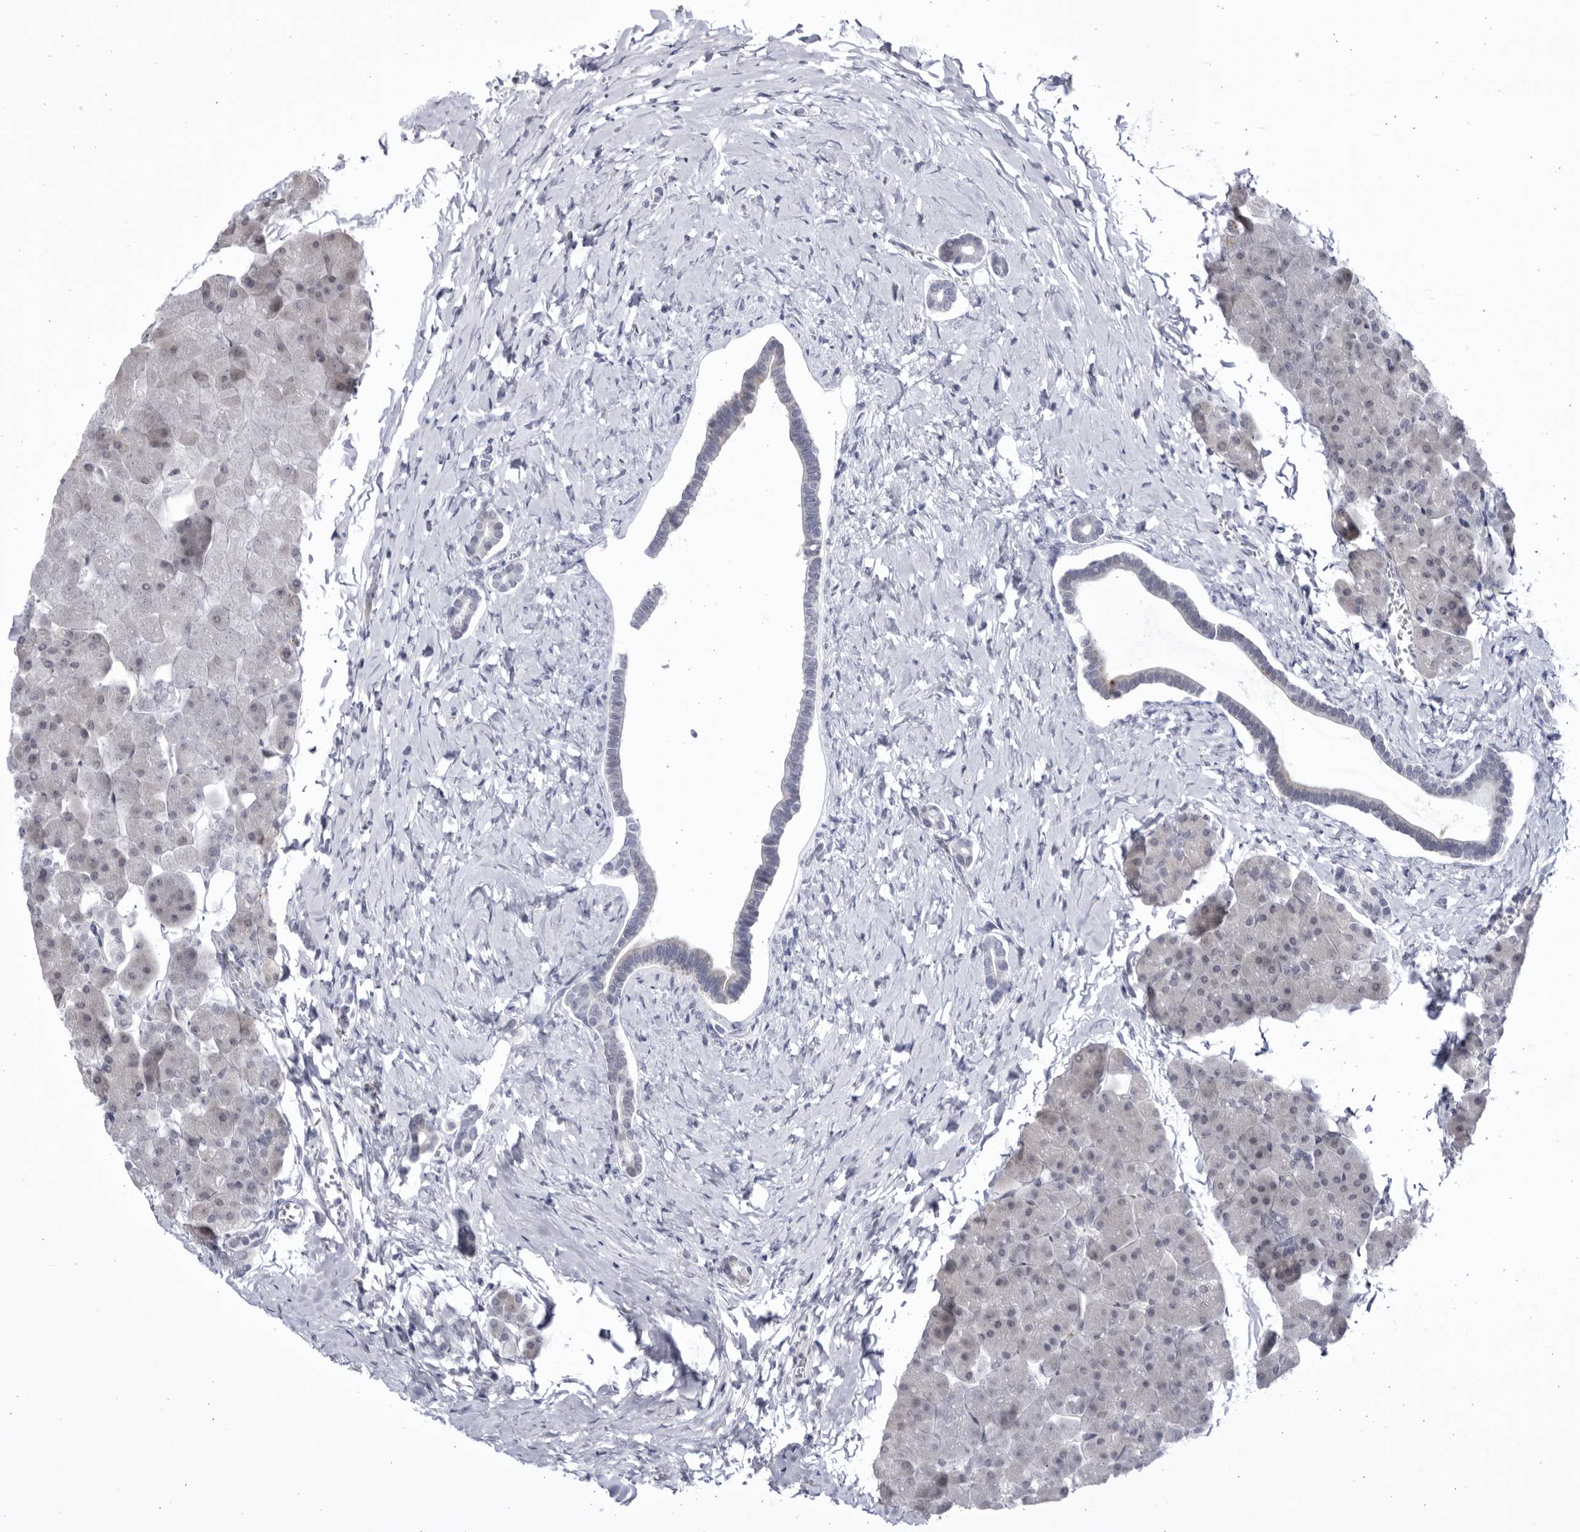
{"staining": {"intensity": "negative", "quantity": "none", "location": "none"}, "tissue": "pancreas", "cell_type": "Exocrine glandular cells", "image_type": "normal", "snomed": [{"axis": "morphology", "description": "Normal tissue, NOS"}, {"axis": "topography", "description": "Pancreas"}], "caption": "The histopathology image reveals no significant expression in exocrine glandular cells of pancreas. The staining was performed using DAB to visualize the protein expression in brown, while the nuclei were stained in blue with hematoxylin (Magnification: 20x).", "gene": "CCDC181", "patient": {"sex": "male", "age": 35}}